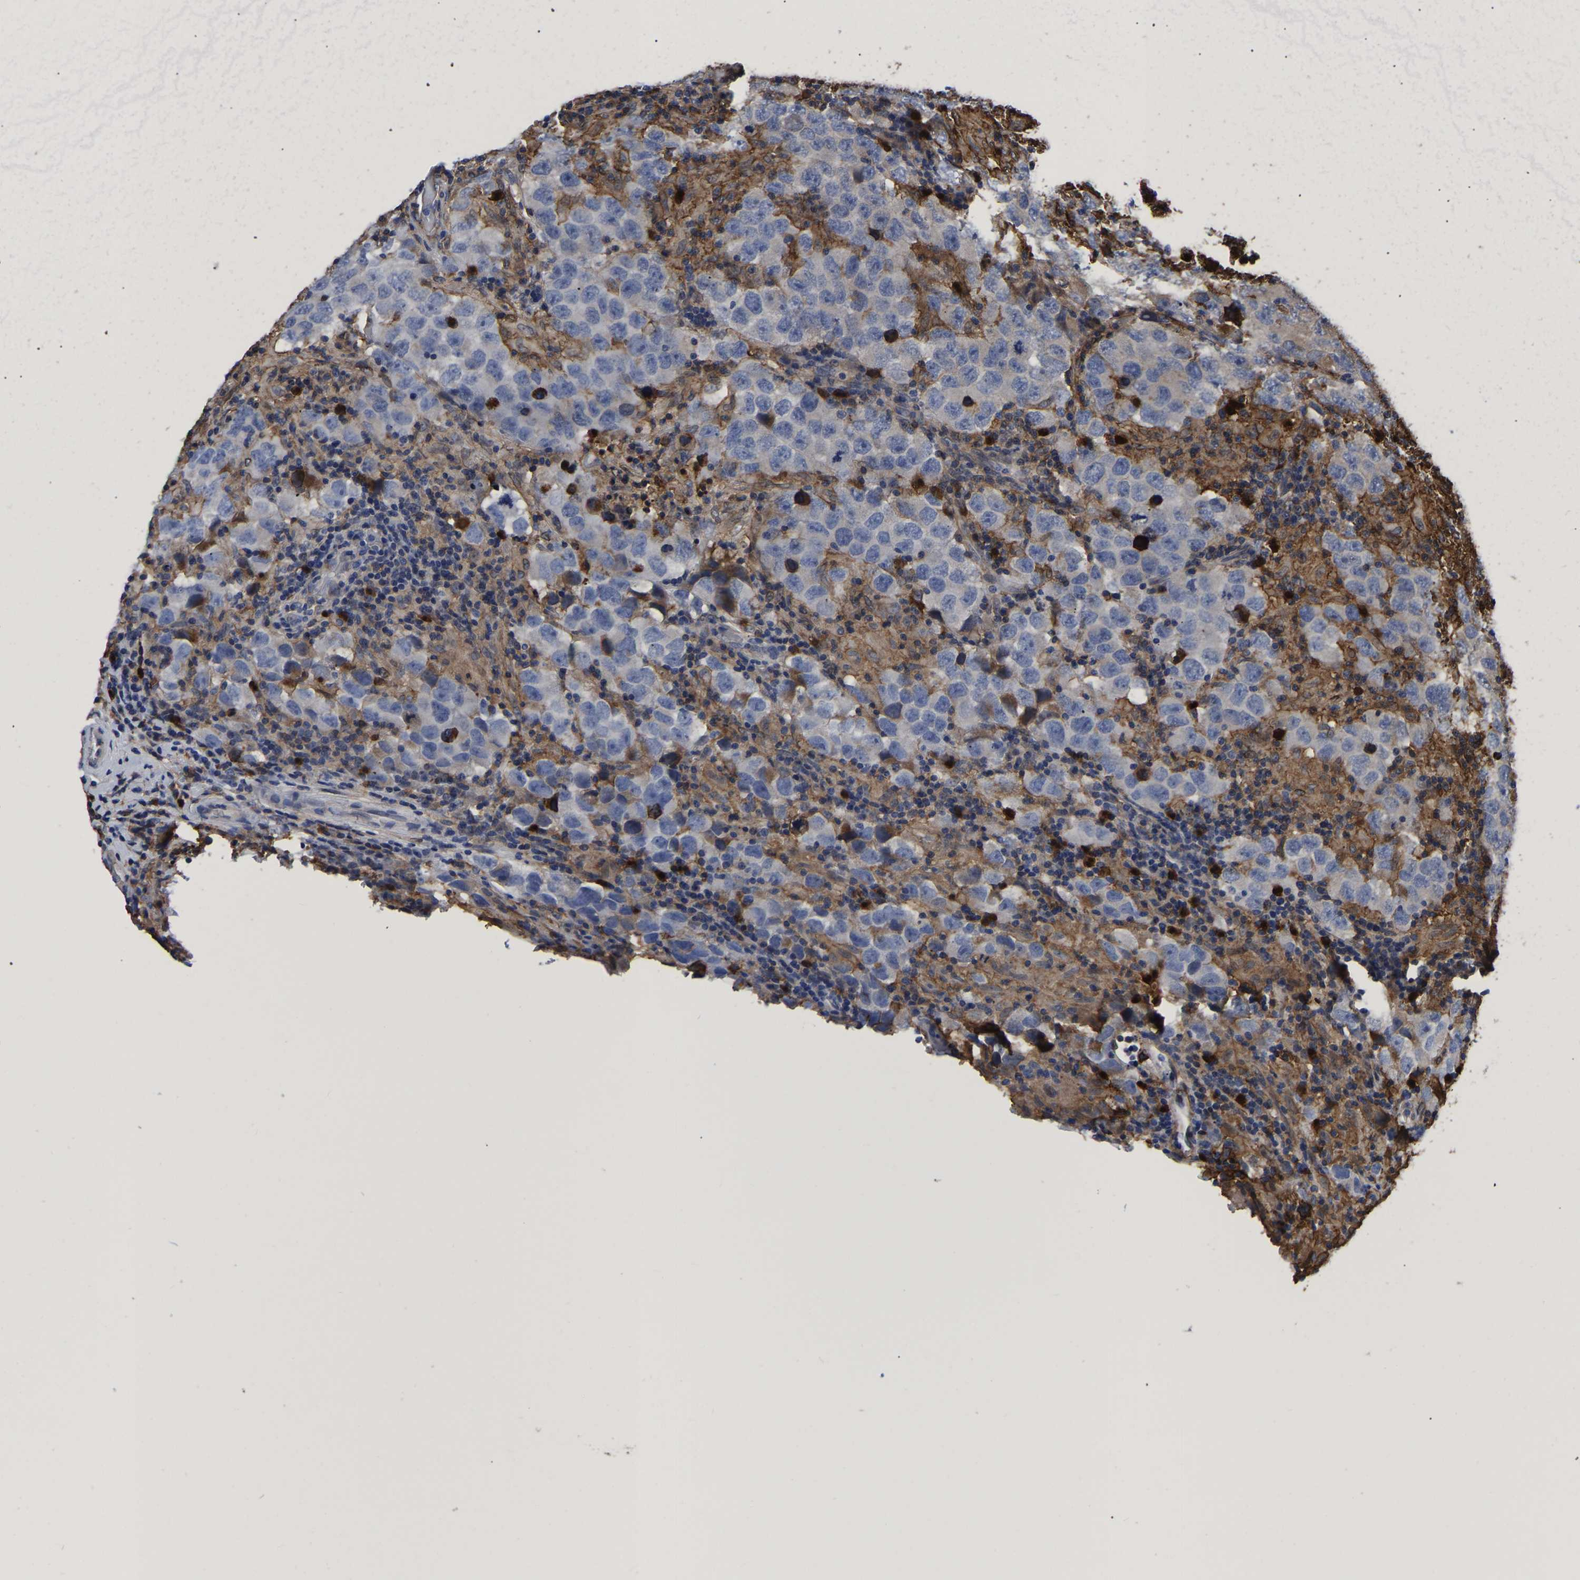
{"staining": {"intensity": "negative", "quantity": "none", "location": "none"}, "tissue": "testis cancer", "cell_type": "Tumor cells", "image_type": "cancer", "snomed": [{"axis": "morphology", "description": "Carcinoma, Embryonal, NOS"}, {"axis": "topography", "description": "Testis"}], "caption": "Immunohistochemical staining of testis cancer (embryonal carcinoma) reveals no significant positivity in tumor cells. (Immunohistochemistry, brightfield microscopy, high magnification).", "gene": "LIF", "patient": {"sex": "male", "age": 21}}